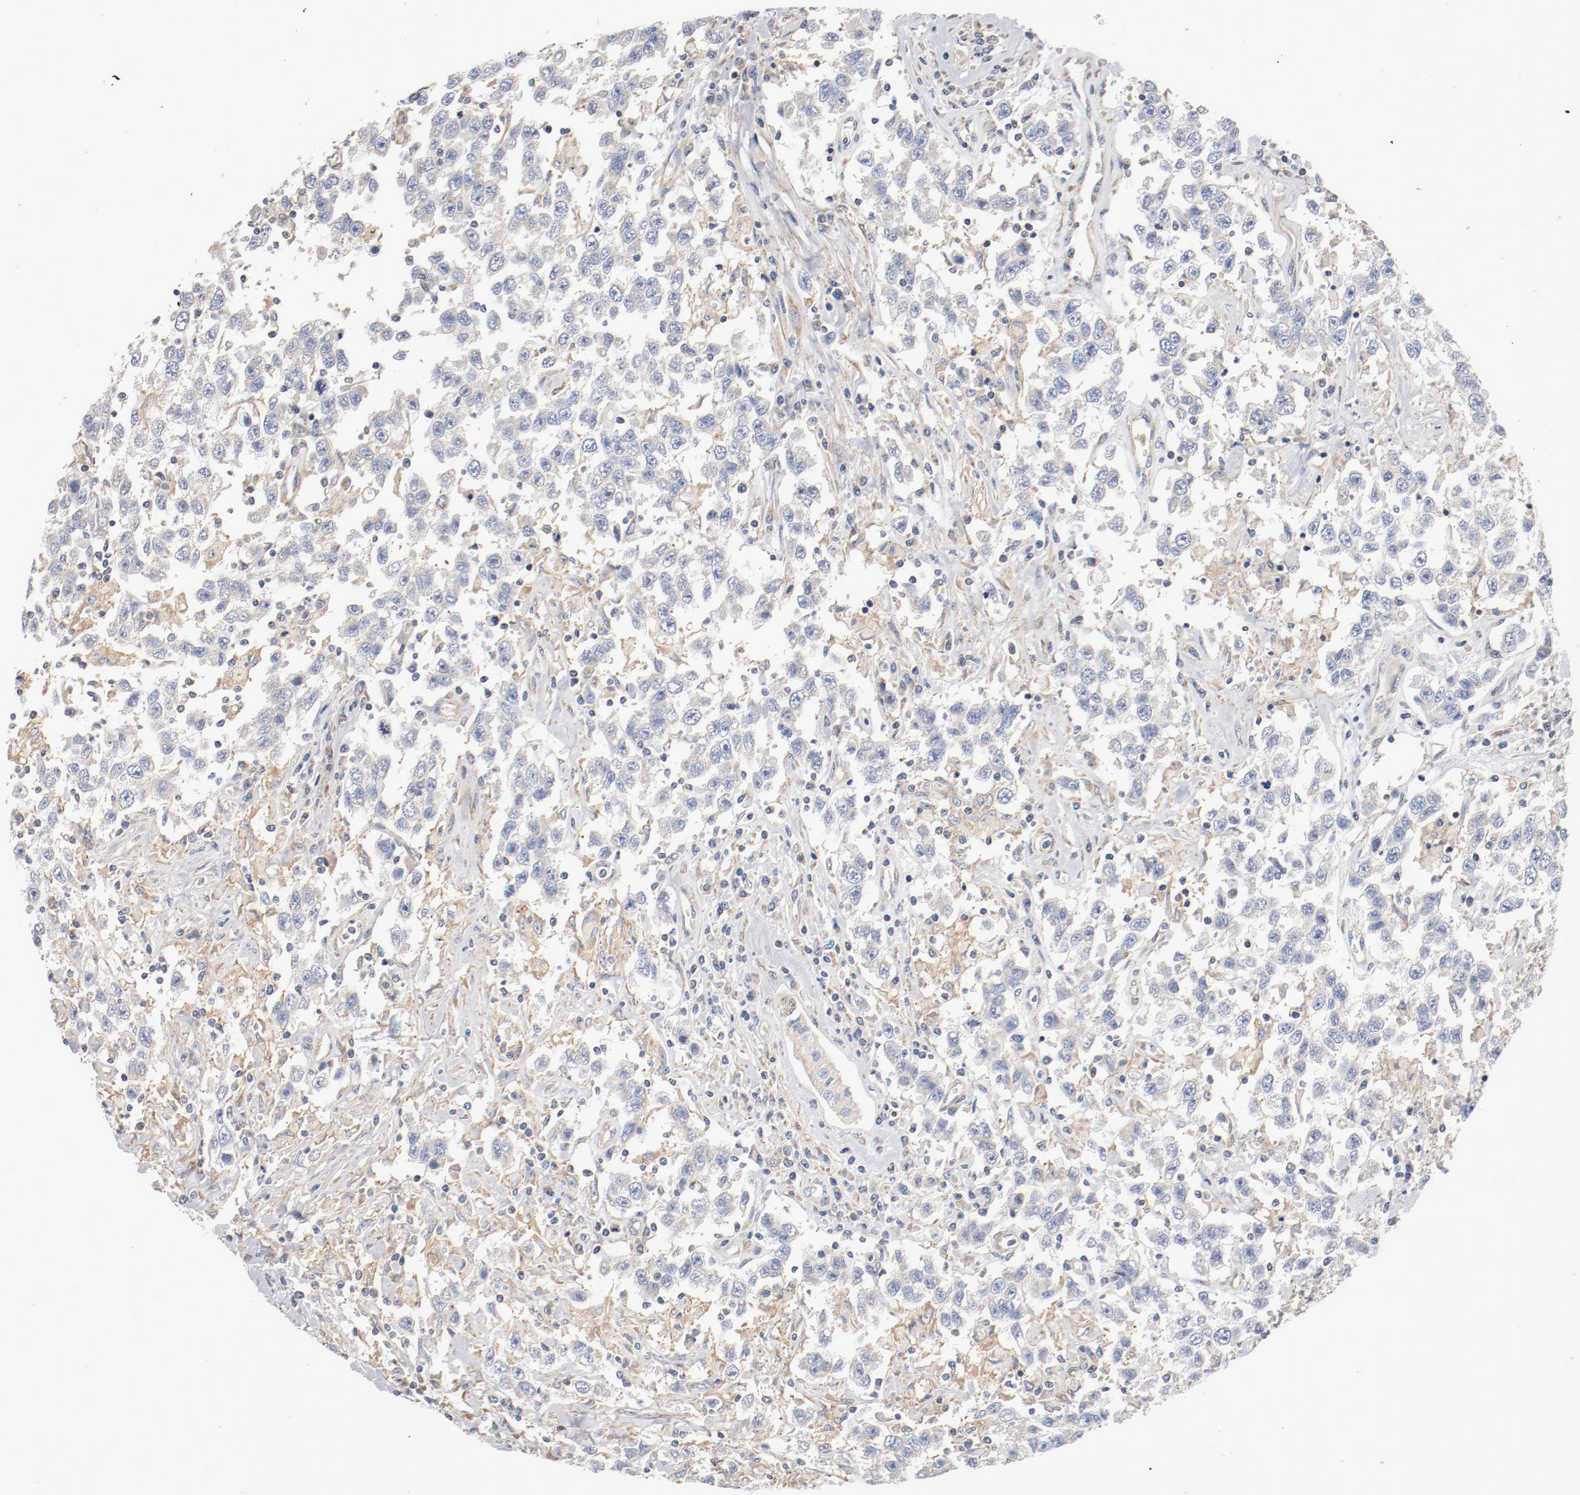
{"staining": {"intensity": "negative", "quantity": "none", "location": "none"}, "tissue": "testis cancer", "cell_type": "Tumor cells", "image_type": "cancer", "snomed": [{"axis": "morphology", "description": "Seminoma, NOS"}, {"axis": "topography", "description": "Testis"}], "caption": "This is an immunohistochemistry image of seminoma (testis). There is no staining in tumor cells.", "gene": "ILK", "patient": {"sex": "male", "age": 41}}